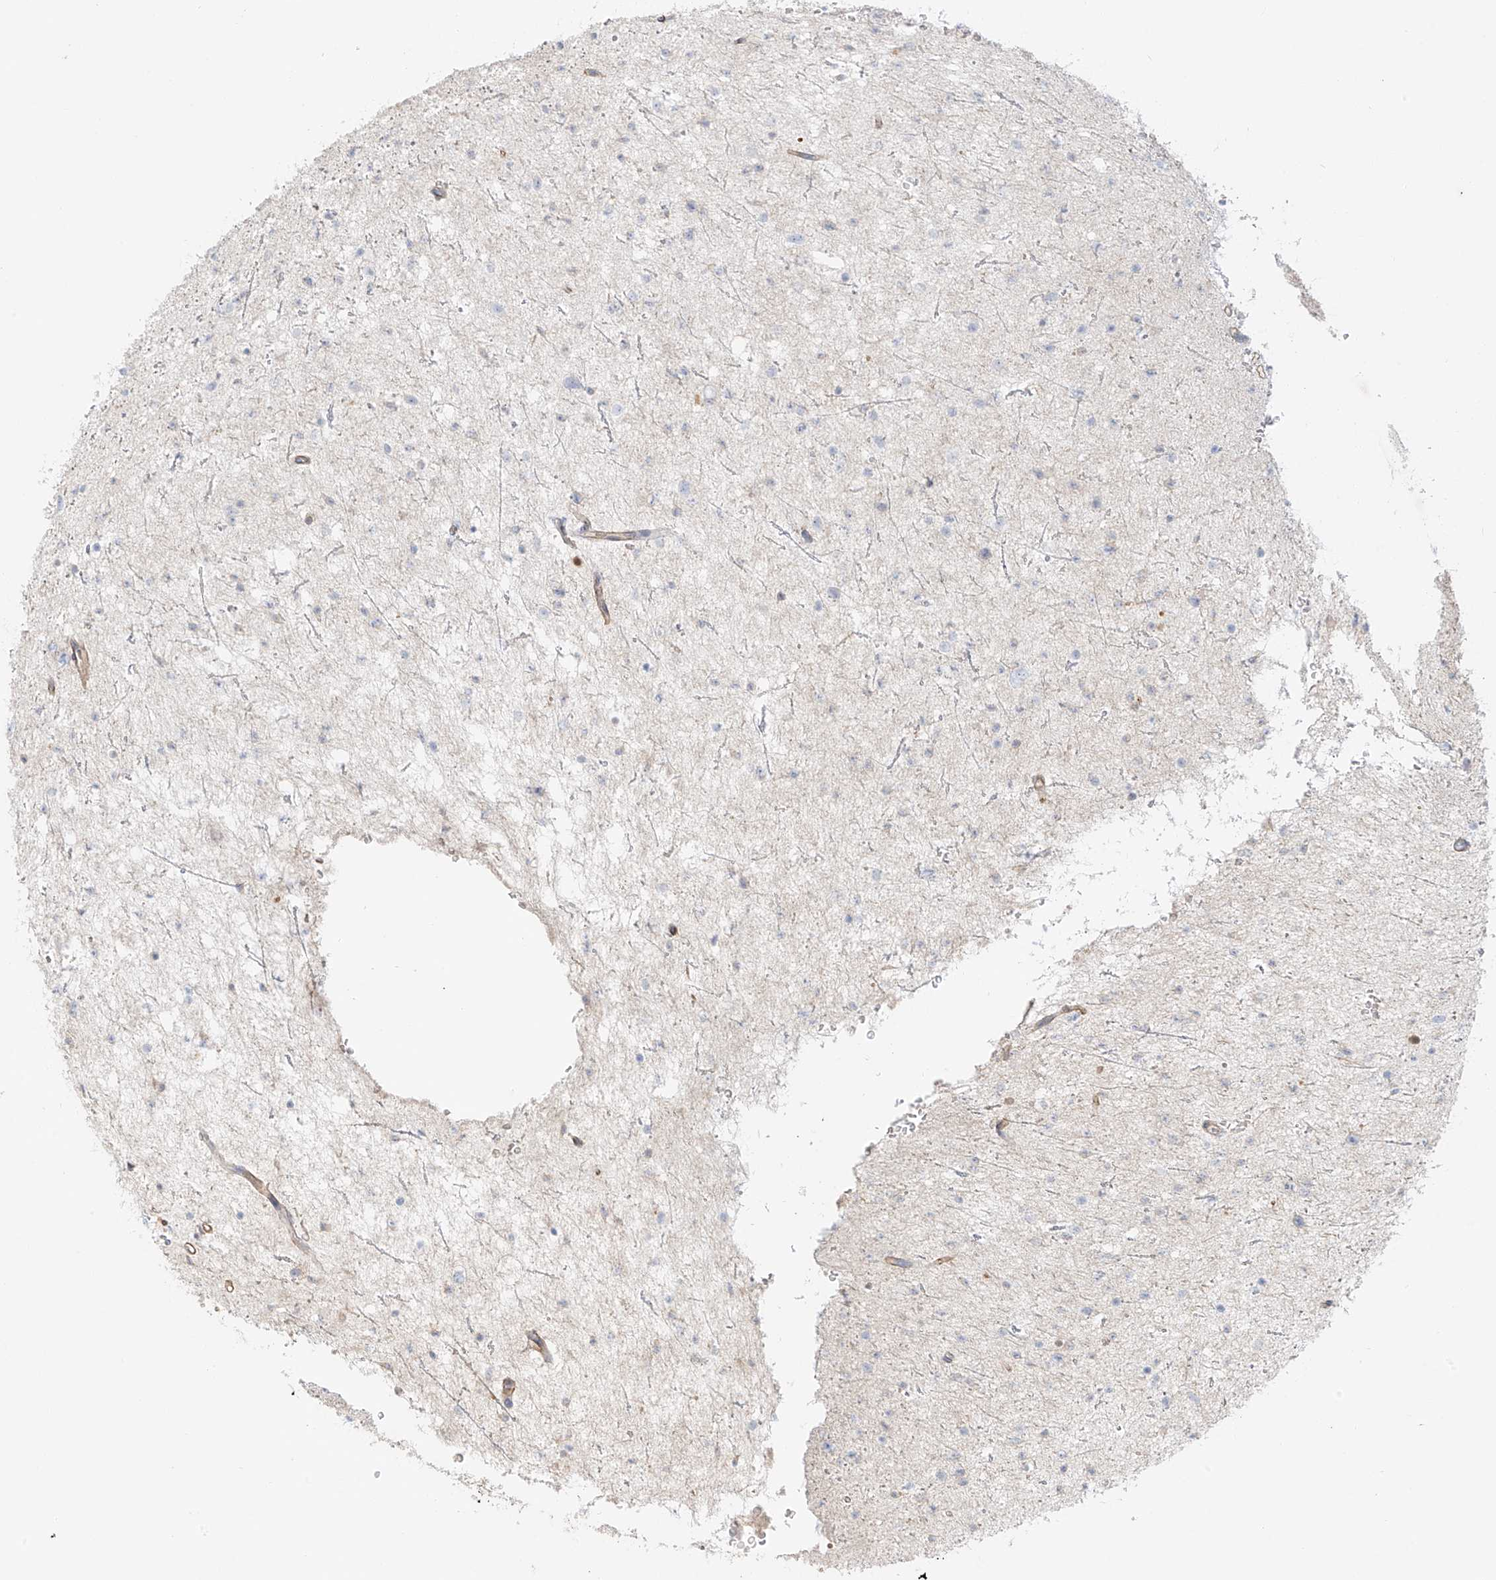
{"staining": {"intensity": "negative", "quantity": "none", "location": "none"}, "tissue": "glioma", "cell_type": "Tumor cells", "image_type": "cancer", "snomed": [{"axis": "morphology", "description": "Glioma, malignant, Low grade"}, {"axis": "topography", "description": "Brain"}], "caption": "Immunohistochemistry (IHC) image of human low-grade glioma (malignant) stained for a protein (brown), which displays no staining in tumor cells. (DAB immunohistochemistry (IHC) with hematoxylin counter stain).", "gene": "UPK1B", "patient": {"sex": "female", "age": 37}}